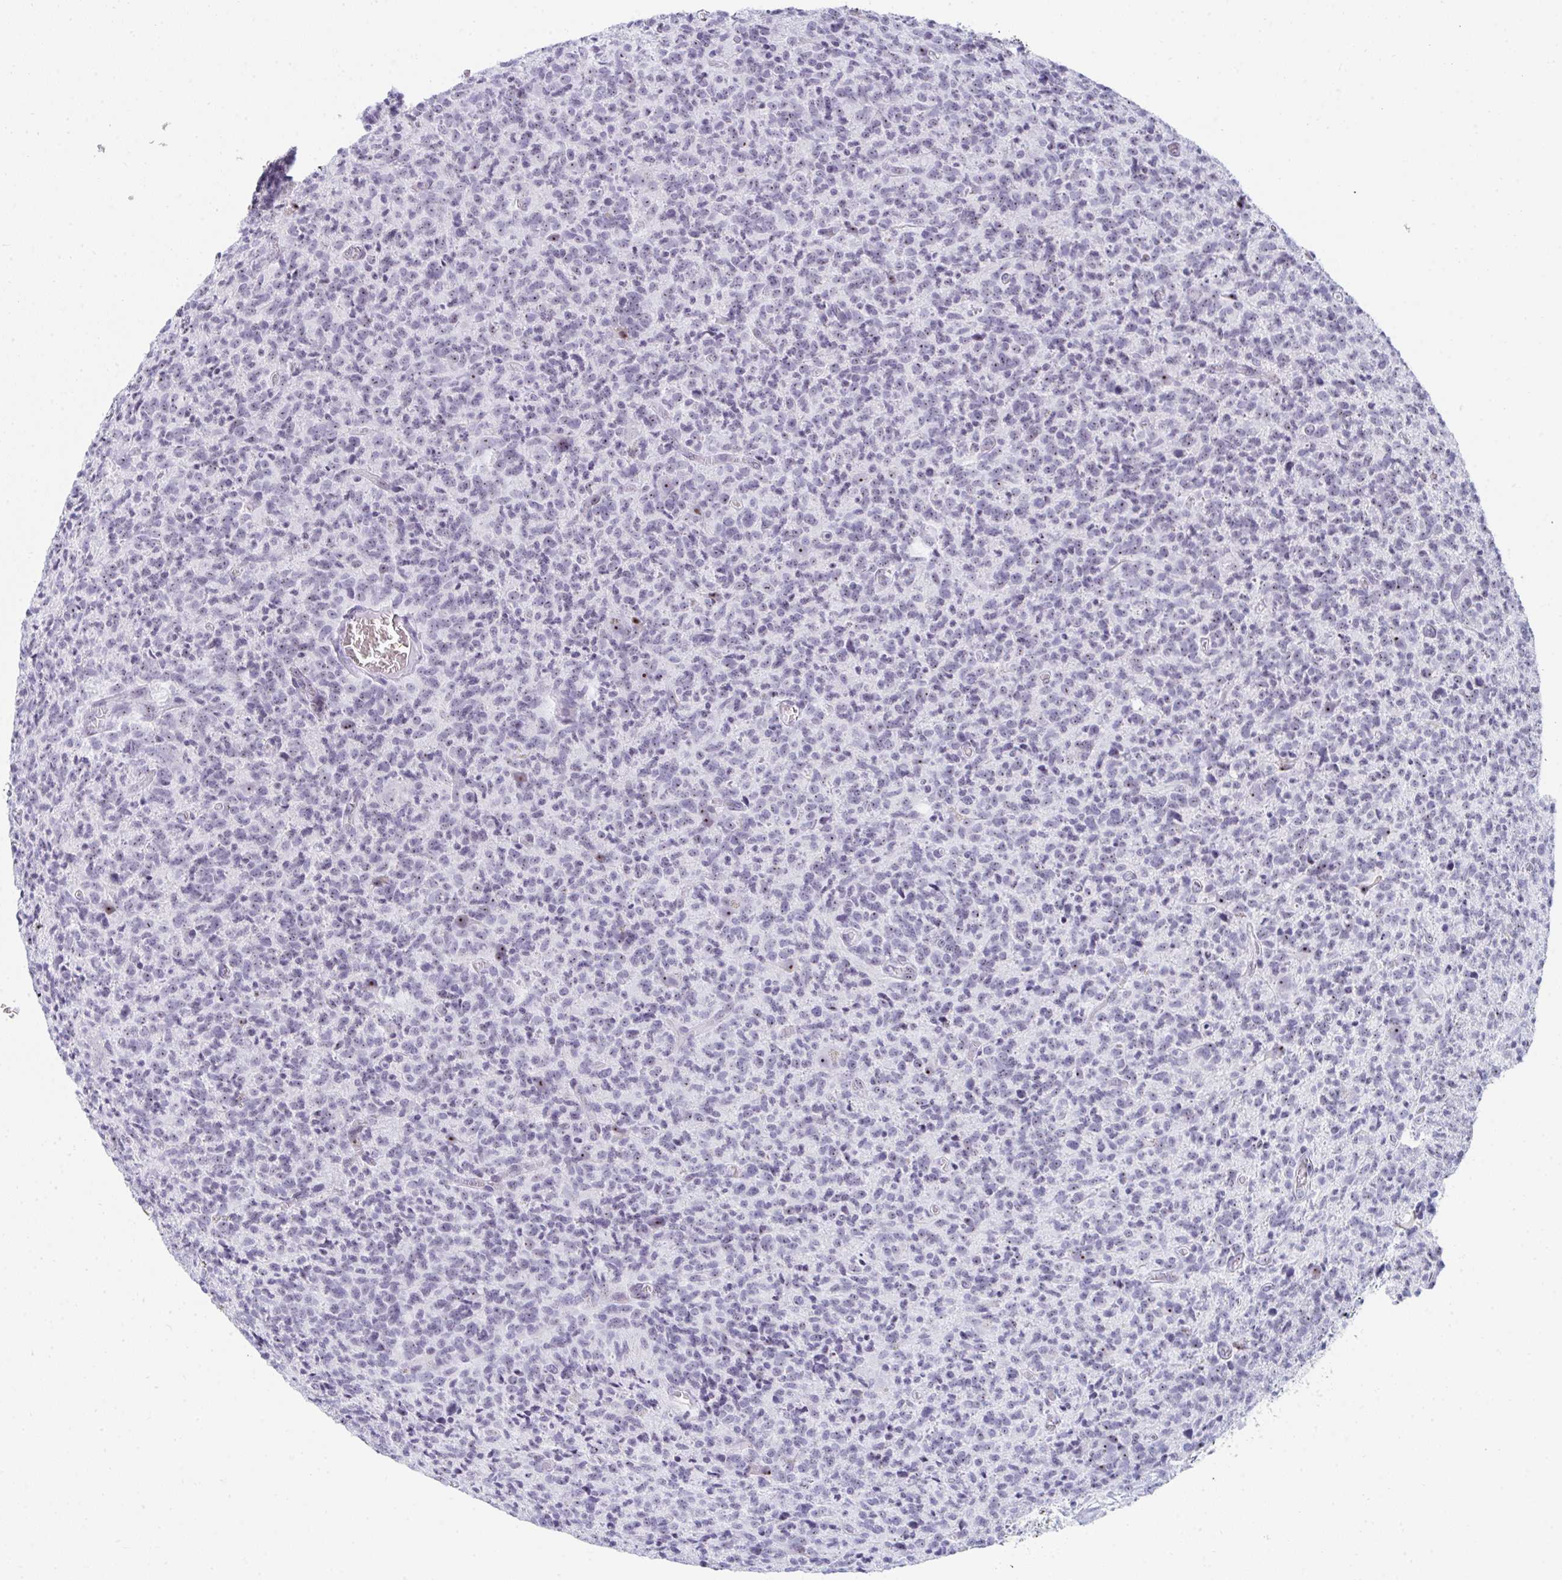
{"staining": {"intensity": "negative", "quantity": "none", "location": "none"}, "tissue": "glioma", "cell_type": "Tumor cells", "image_type": "cancer", "snomed": [{"axis": "morphology", "description": "Glioma, malignant, High grade"}, {"axis": "topography", "description": "Brain"}], "caption": "Immunohistochemistry (IHC) of malignant glioma (high-grade) displays no expression in tumor cells.", "gene": "NOP10", "patient": {"sex": "male", "age": 76}}